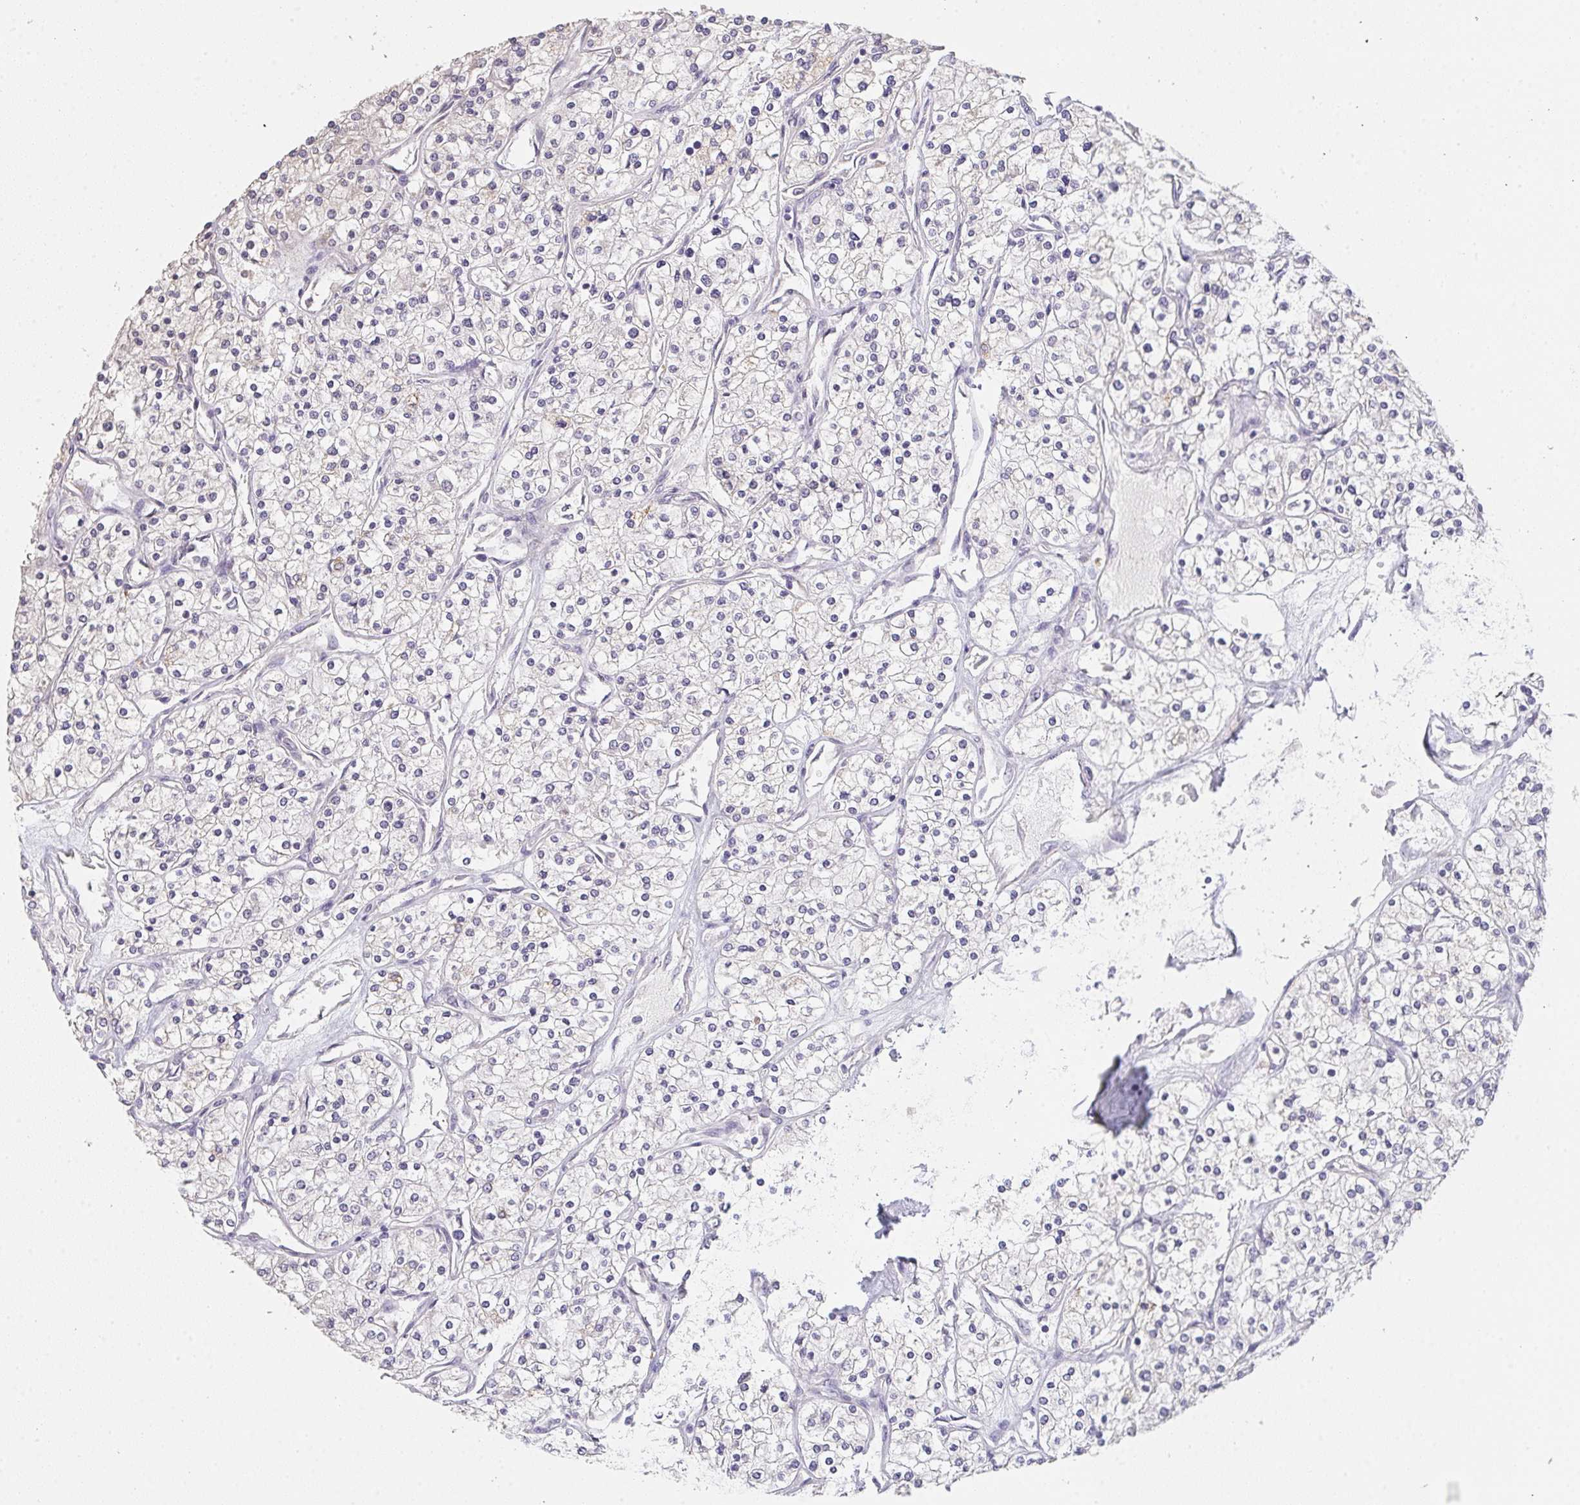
{"staining": {"intensity": "negative", "quantity": "none", "location": "none"}, "tissue": "renal cancer", "cell_type": "Tumor cells", "image_type": "cancer", "snomed": [{"axis": "morphology", "description": "Adenocarcinoma, NOS"}, {"axis": "topography", "description": "Kidney"}], "caption": "Photomicrograph shows no significant protein positivity in tumor cells of renal cancer (adenocarcinoma). (Stains: DAB immunohistochemistry (IHC) with hematoxylin counter stain, Microscopy: brightfield microscopy at high magnification).", "gene": "TMEM219", "patient": {"sex": "male", "age": 80}}